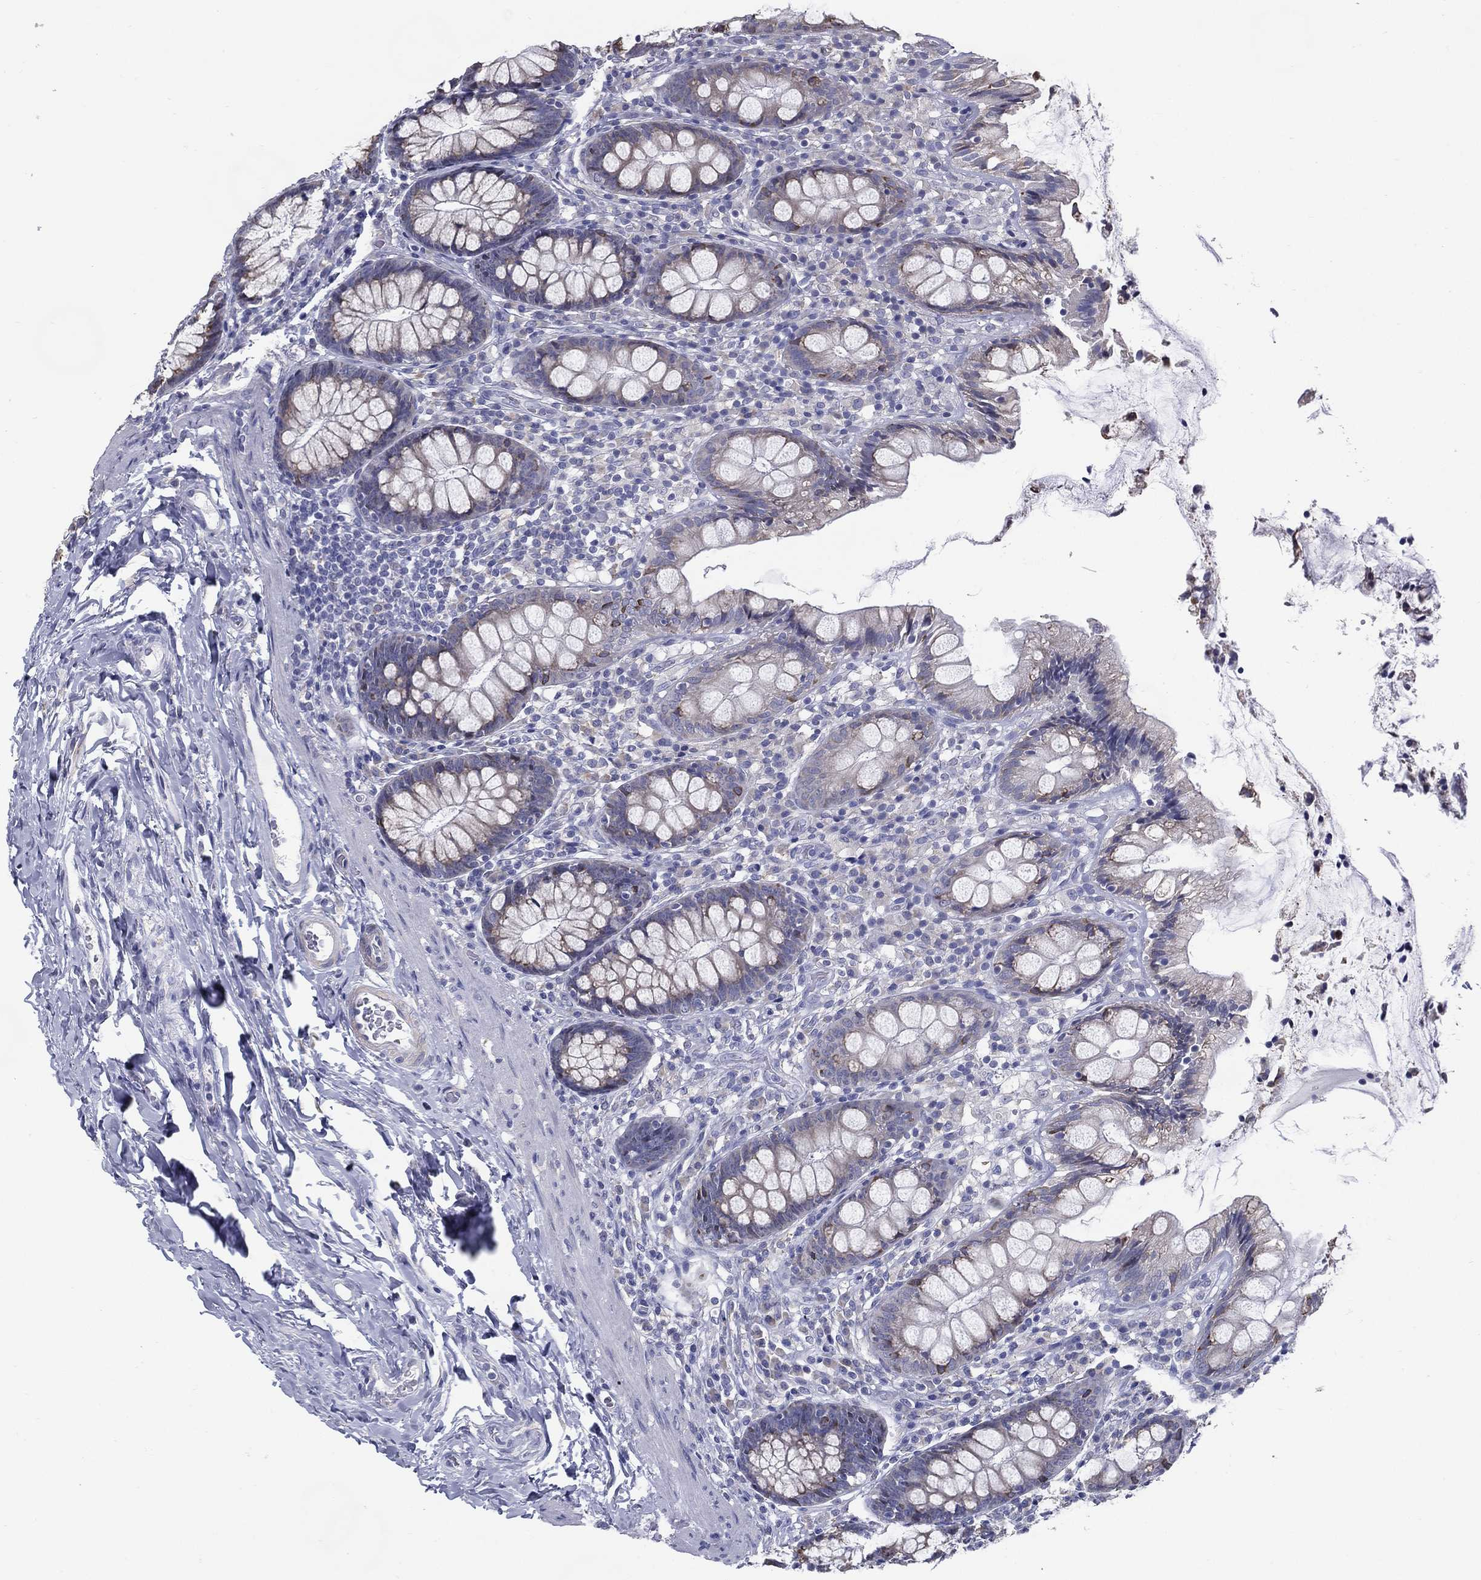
{"staining": {"intensity": "negative", "quantity": "none", "location": "none"}, "tissue": "colon", "cell_type": "Endothelial cells", "image_type": "normal", "snomed": [{"axis": "morphology", "description": "Normal tissue, NOS"}, {"axis": "topography", "description": "Colon"}], "caption": "High power microscopy photomicrograph of an immunohistochemistry photomicrograph of unremarkable colon, revealing no significant expression in endothelial cells.", "gene": "C19orf18", "patient": {"sex": "female", "age": 86}}